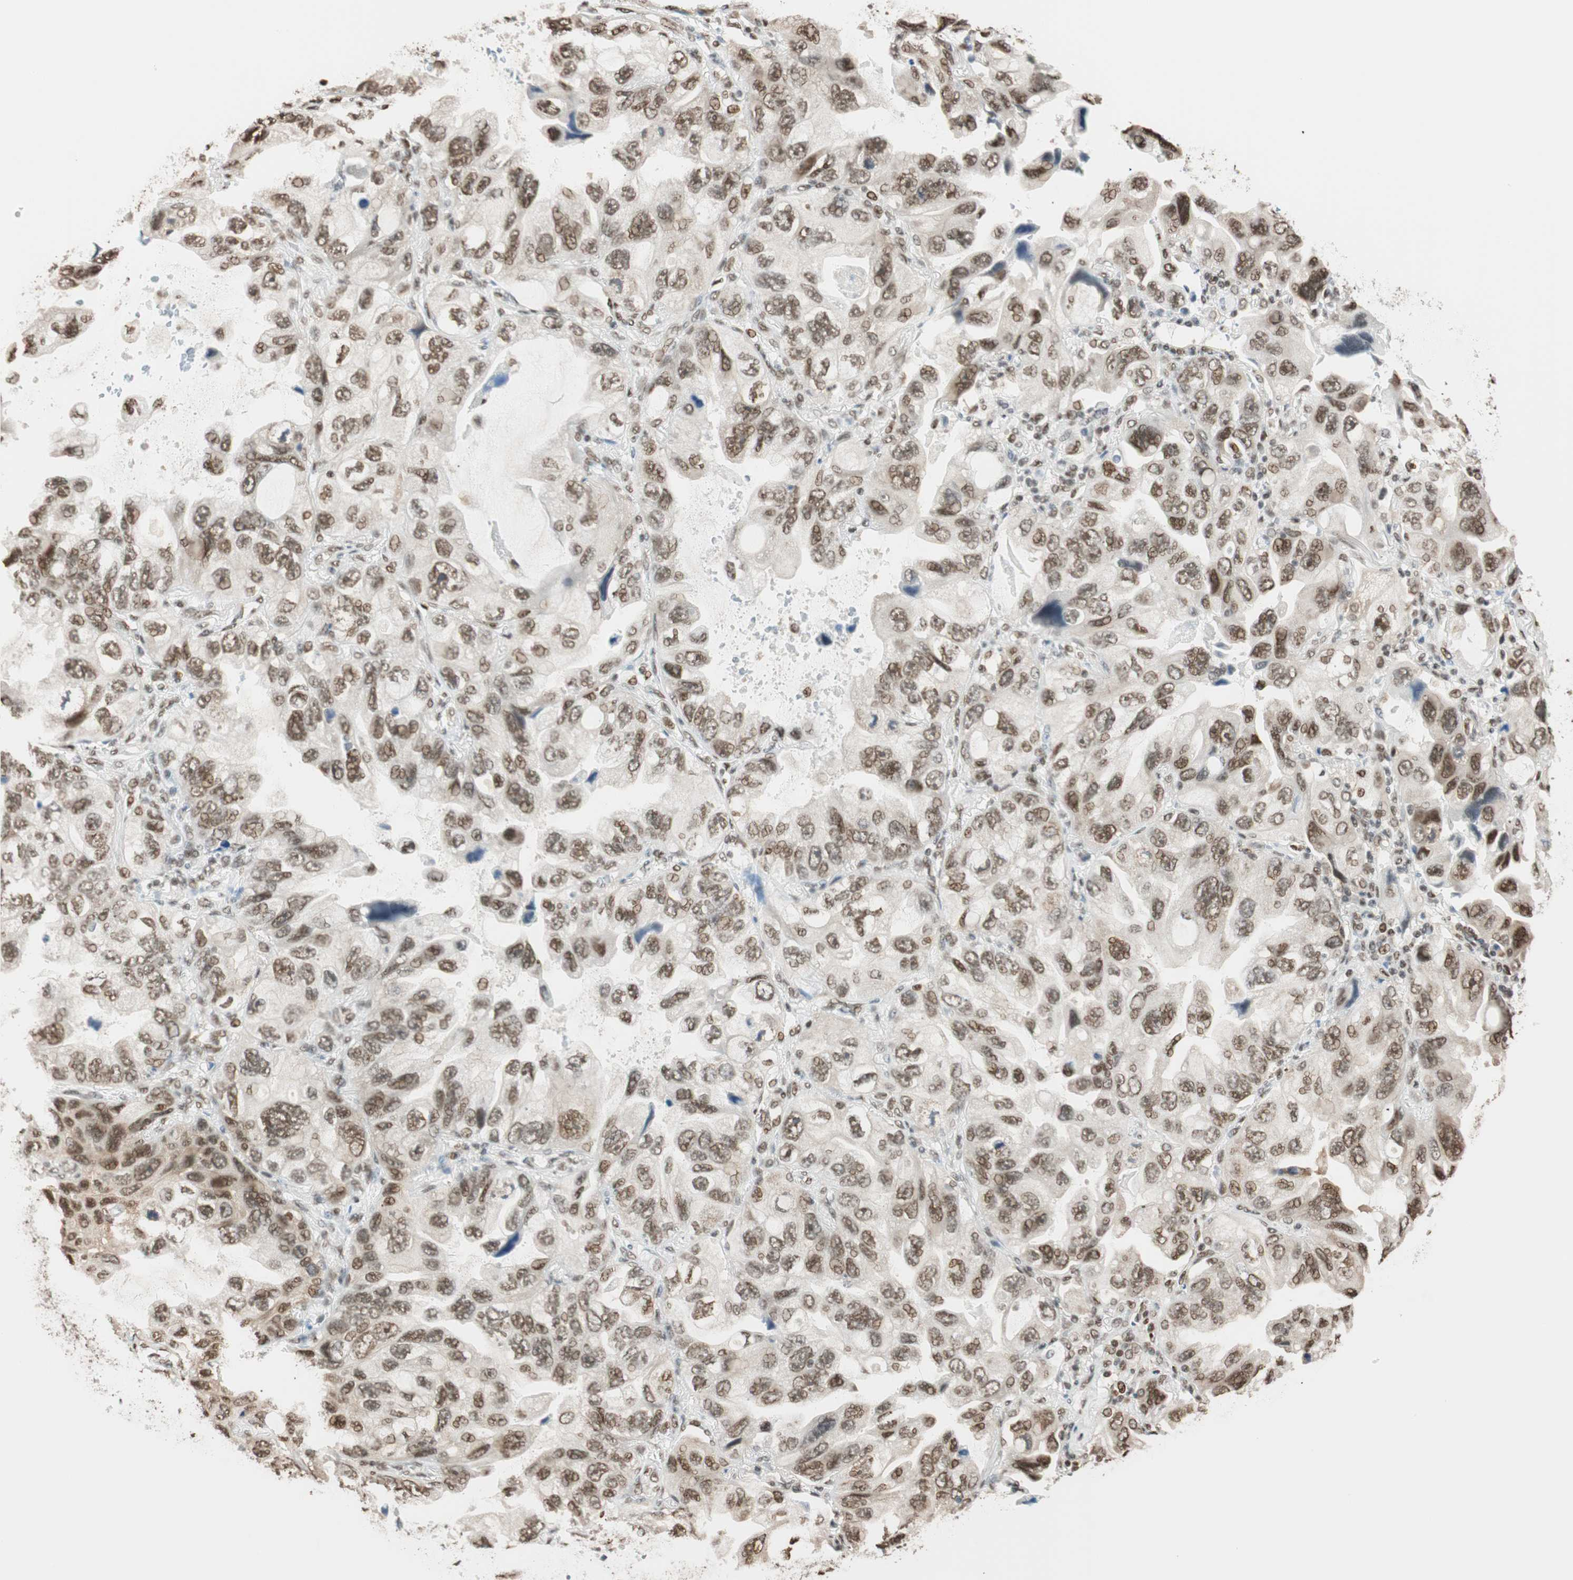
{"staining": {"intensity": "moderate", "quantity": "25%-75%", "location": "nuclear"}, "tissue": "lung cancer", "cell_type": "Tumor cells", "image_type": "cancer", "snomed": [{"axis": "morphology", "description": "Squamous cell carcinoma, NOS"}, {"axis": "topography", "description": "Lung"}], "caption": "Immunohistochemical staining of human lung squamous cell carcinoma displays medium levels of moderate nuclear protein positivity in approximately 25%-75% of tumor cells.", "gene": "FANCG", "patient": {"sex": "female", "age": 73}}